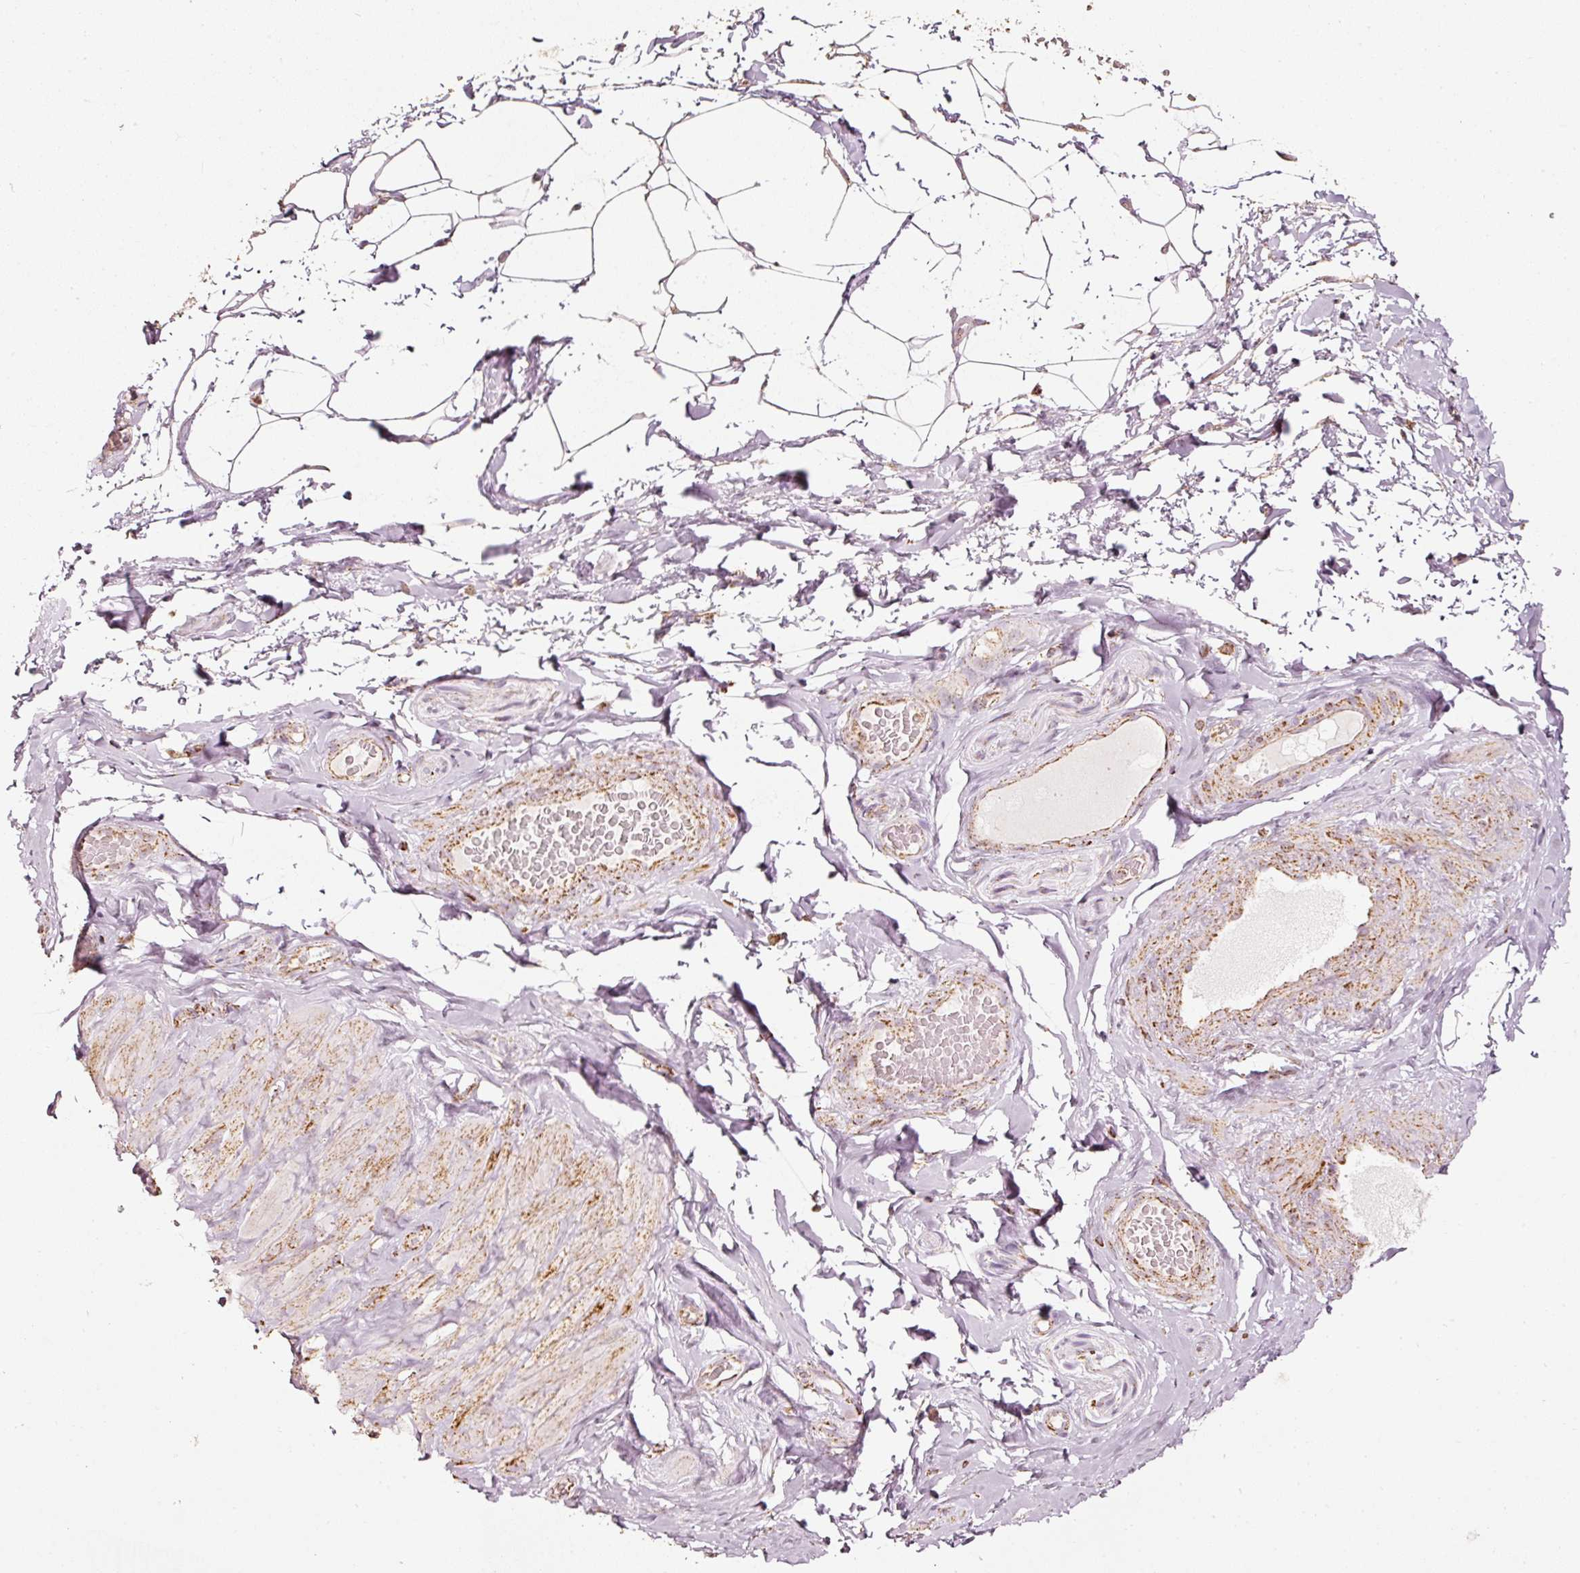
{"staining": {"intensity": "moderate", "quantity": "<25%", "location": "cytoplasmic/membranous"}, "tissue": "adipose tissue", "cell_type": "Adipocytes", "image_type": "normal", "snomed": [{"axis": "morphology", "description": "Normal tissue, NOS"}, {"axis": "topography", "description": "Vascular tissue"}, {"axis": "topography", "description": "Peripheral nerve tissue"}], "caption": "DAB immunohistochemical staining of benign human adipose tissue exhibits moderate cytoplasmic/membranous protein positivity in approximately <25% of adipocytes. (DAB (3,3'-diaminobenzidine) IHC with brightfield microscopy, high magnification).", "gene": "UQCRC1", "patient": {"sex": "male", "age": 41}}